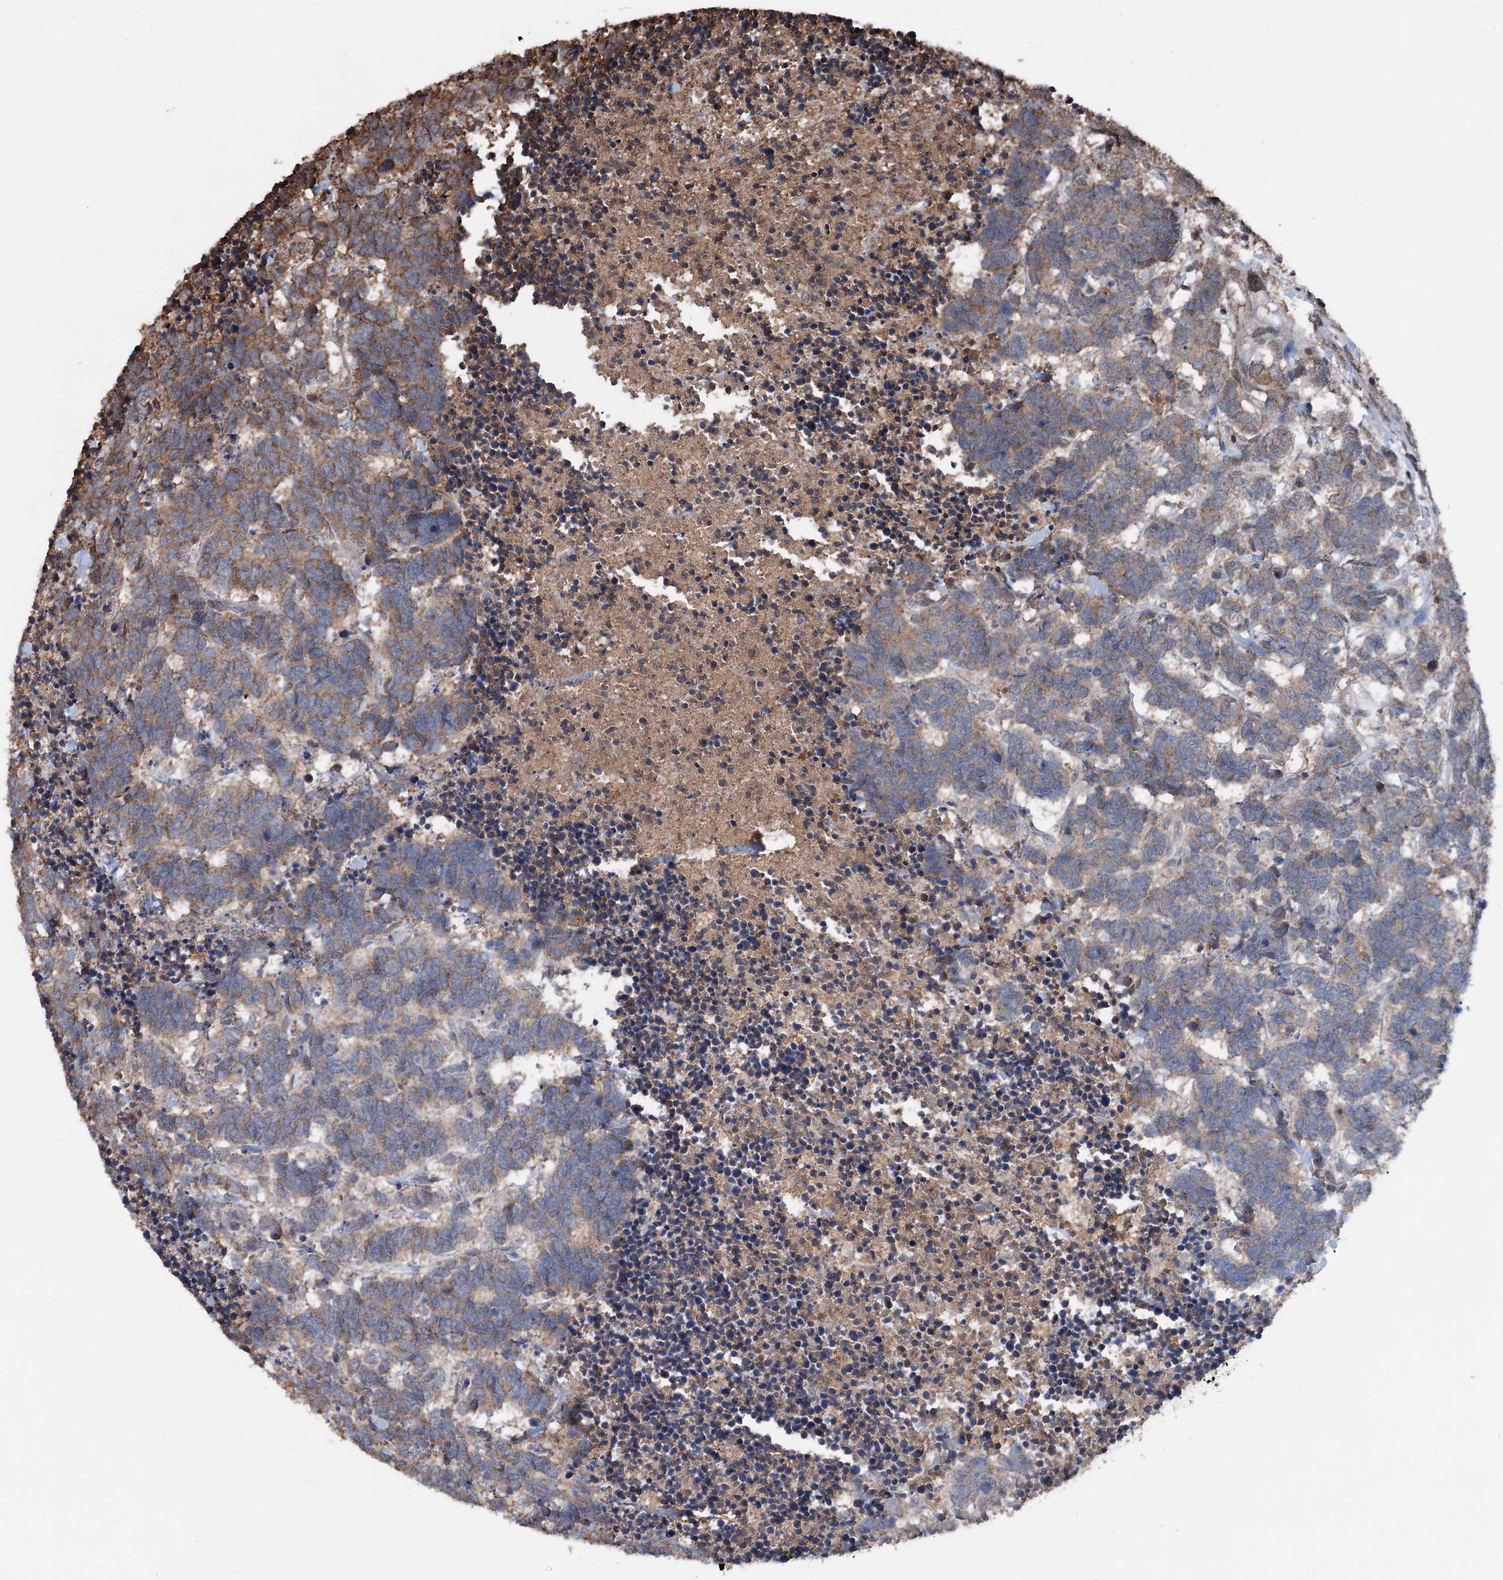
{"staining": {"intensity": "moderate", "quantity": ">75%", "location": "cytoplasmic/membranous"}, "tissue": "carcinoid", "cell_type": "Tumor cells", "image_type": "cancer", "snomed": [{"axis": "morphology", "description": "Carcinoma, NOS"}, {"axis": "morphology", "description": "Carcinoid, malignant, NOS"}, {"axis": "topography", "description": "Urinary bladder"}], "caption": "A micrograph of human carcinoid stained for a protein reveals moderate cytoplasmic/membranous brown staining in tumor cells.", "gene": "ARL13A", "patient": {"sex": "male", "age": 57}}